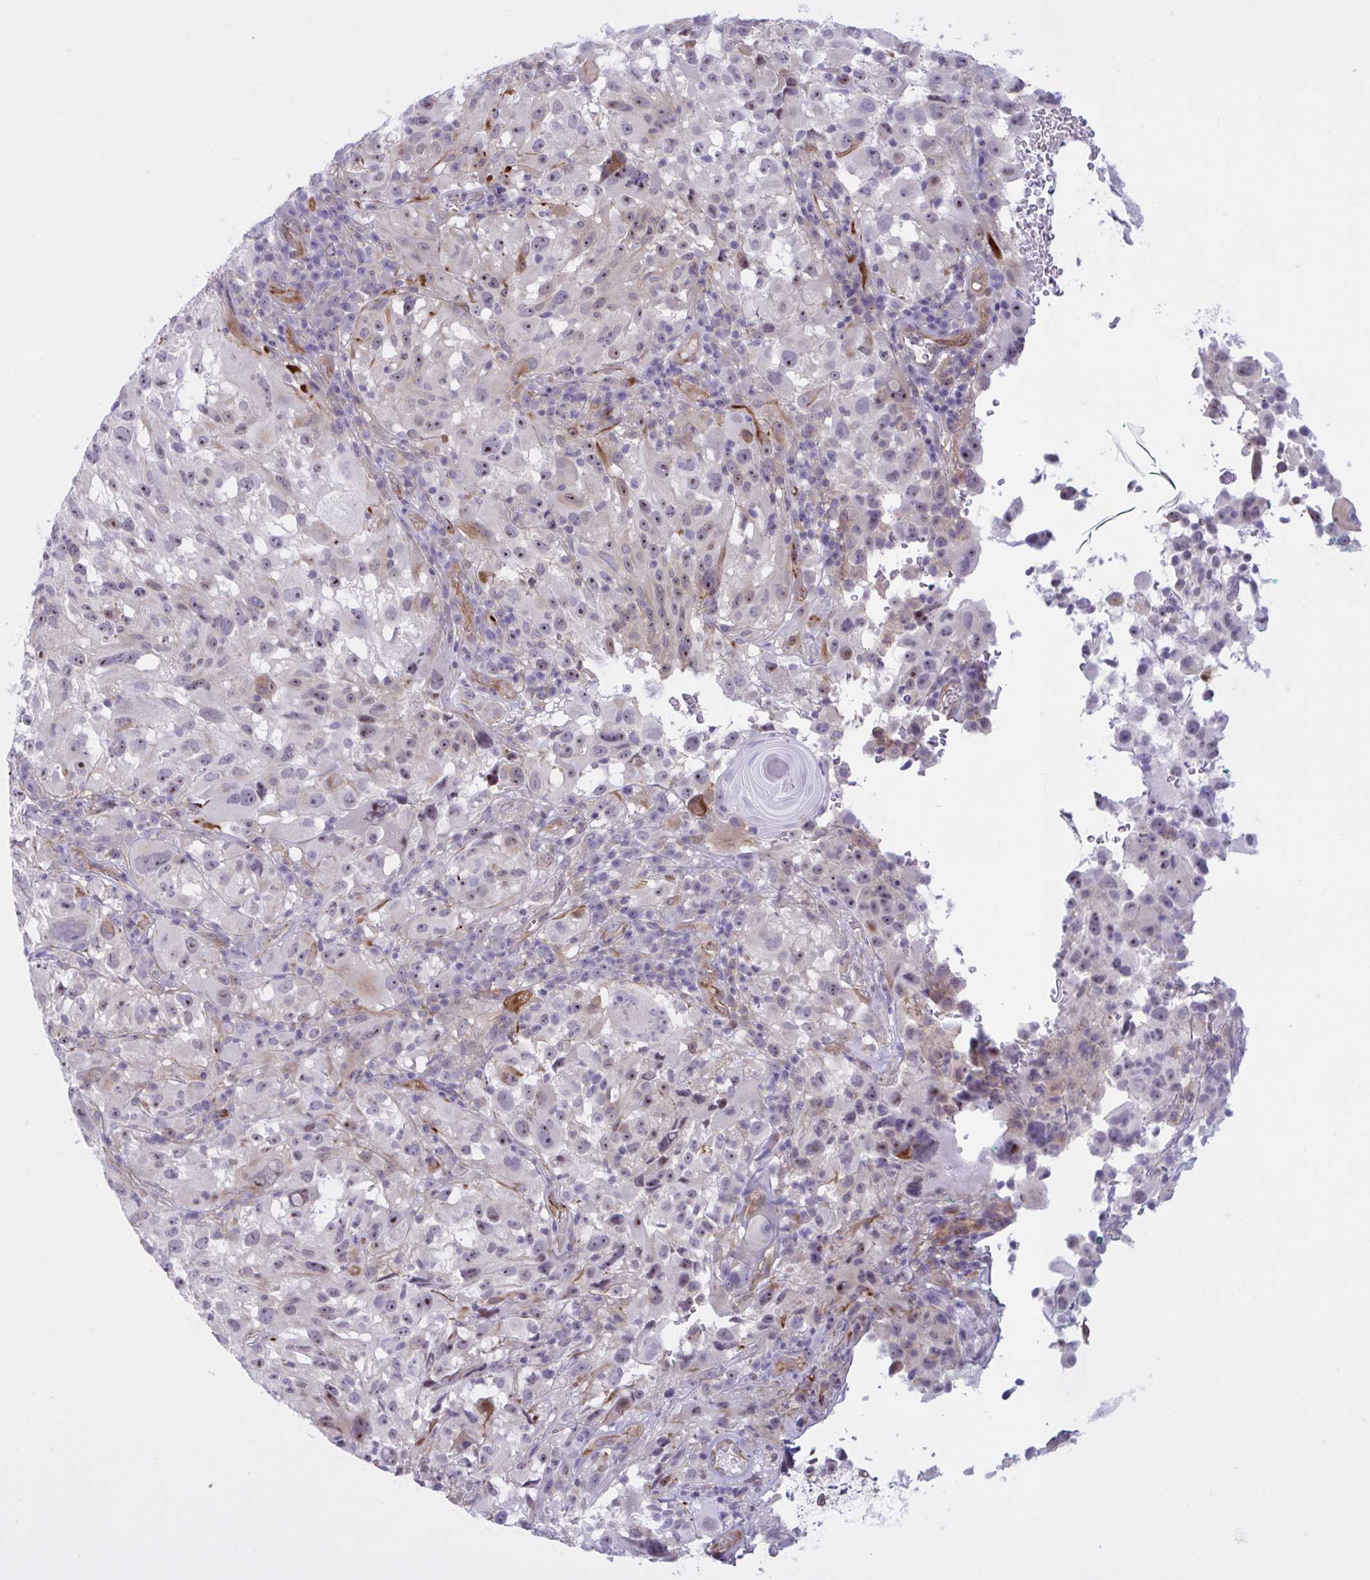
{"staining": {"intensity": "moderate", "quantity": "<25%", "location": "nuclear"}, "tissue": "melanoma", "cell_type": "Tumor cells", "image_type": "cancer", "snomed": [{"axis": "morphology", "description": "Malignant melanoma, NOS"}, {"axis": "topography", "description": "Skin"}], "caption": "Immunohistochemical staining of melanoma shows moderate nuclear protein staining in about <25% of tumor cells.", "gene": "PRRT4", "patient": {"sex": "female", "age": 71}}